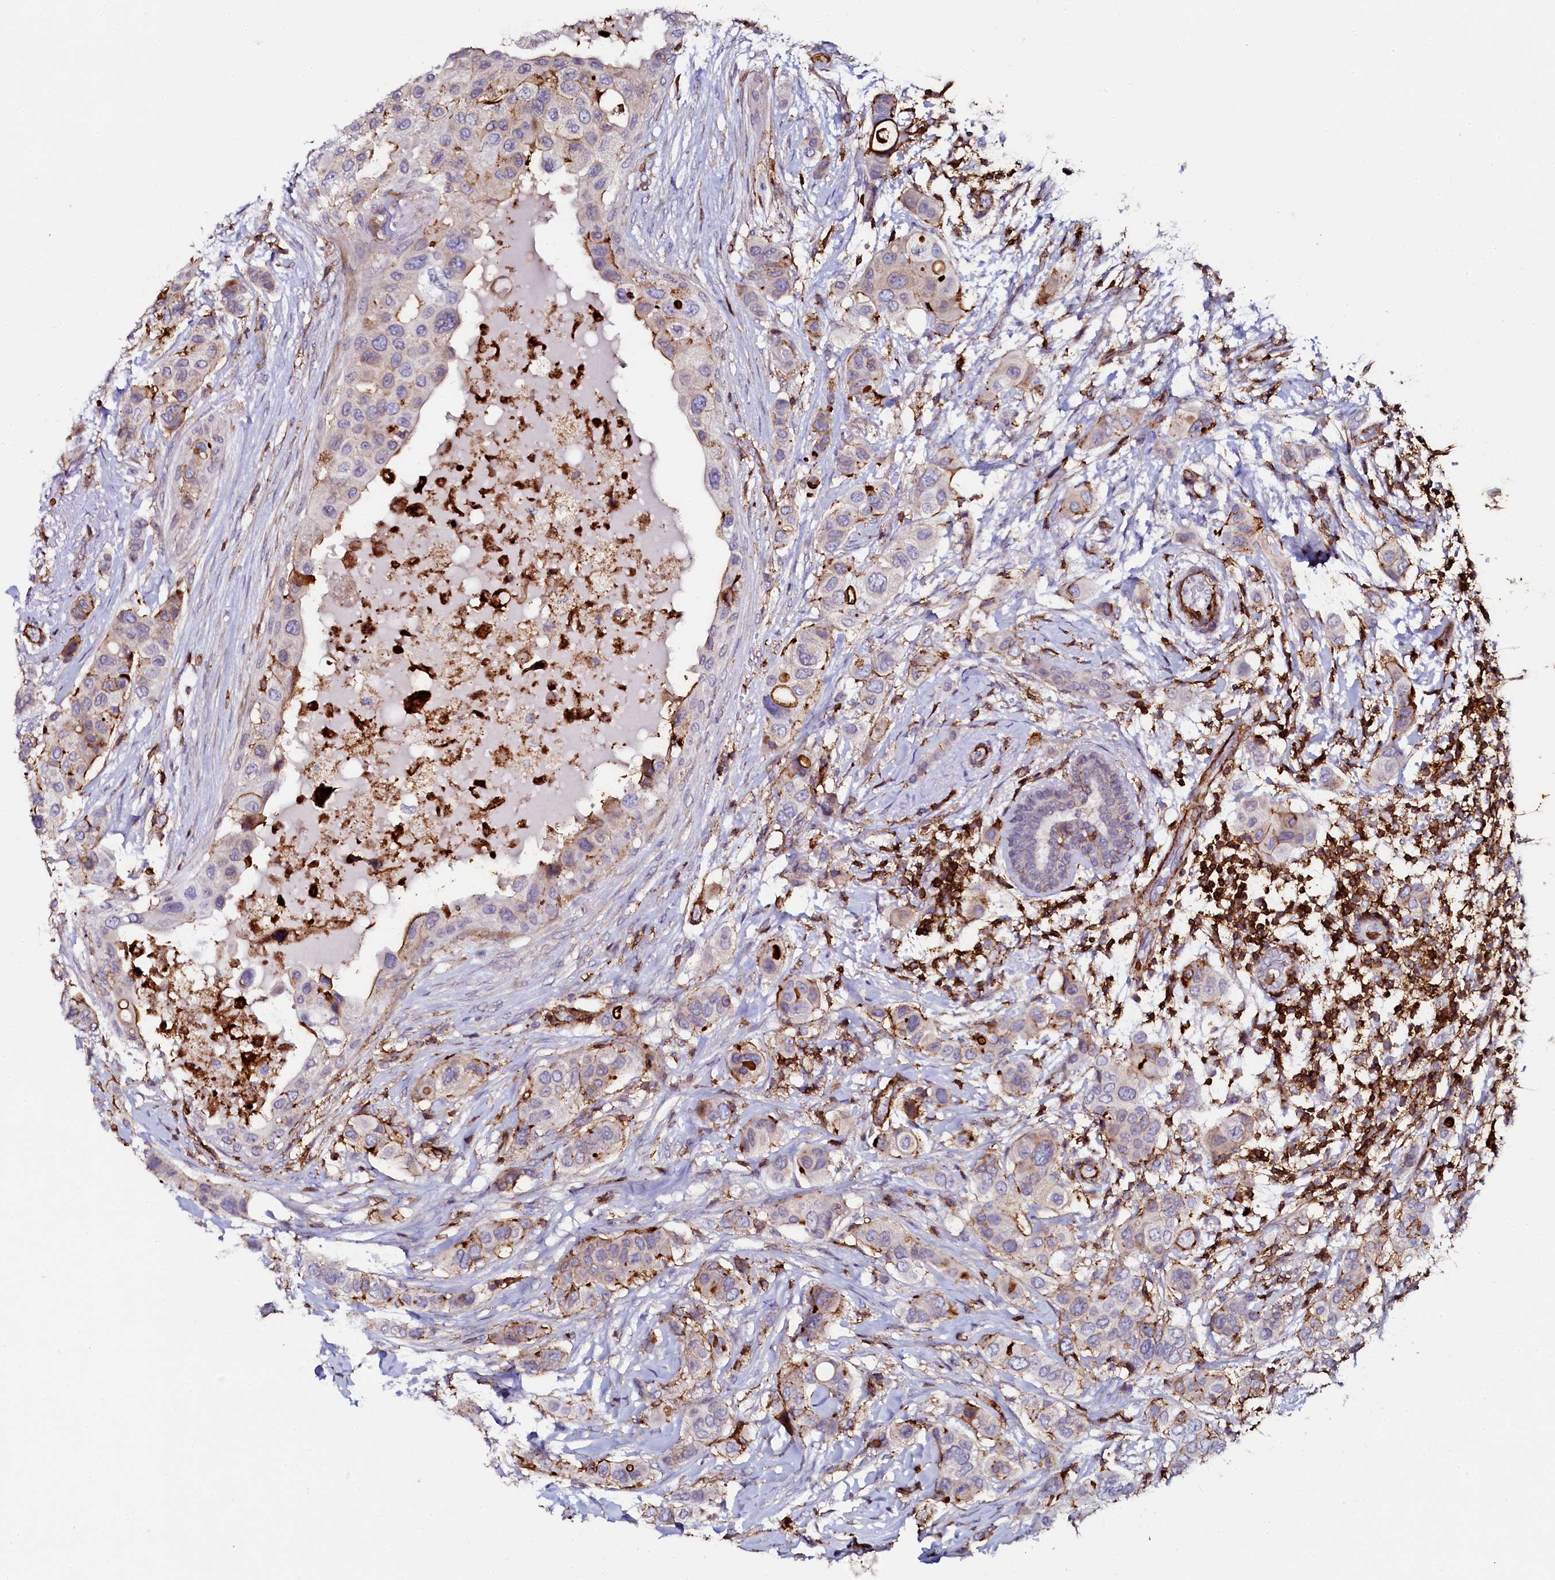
{"staining": {"intensity": "negative", "quantity": "none", "location": "none"}, "tissue": "breast cancer", "cell_type": "Tumor cells", "image_type": "cancer", "snomed": [{"axis": "morphology", "description": "Lobular carcinoma"}, {"axis": "topography", "description": "Breast"}], "caption": "Immunohistochemistry (IHC) histopathology image of neoplastic tissue: human breast cancer (lobular carcinoma) stained with DAB (3,3'-diaminobenzidine) shows no significant protein expression in tumor cells. The staining is performed using DAB (3,3'-diaminobenzidine) brown chromogen with nuclei counter-stained in using hematoxylin.", "gene": "AAAS", "patient": {"sex": "female", "age": 51}}